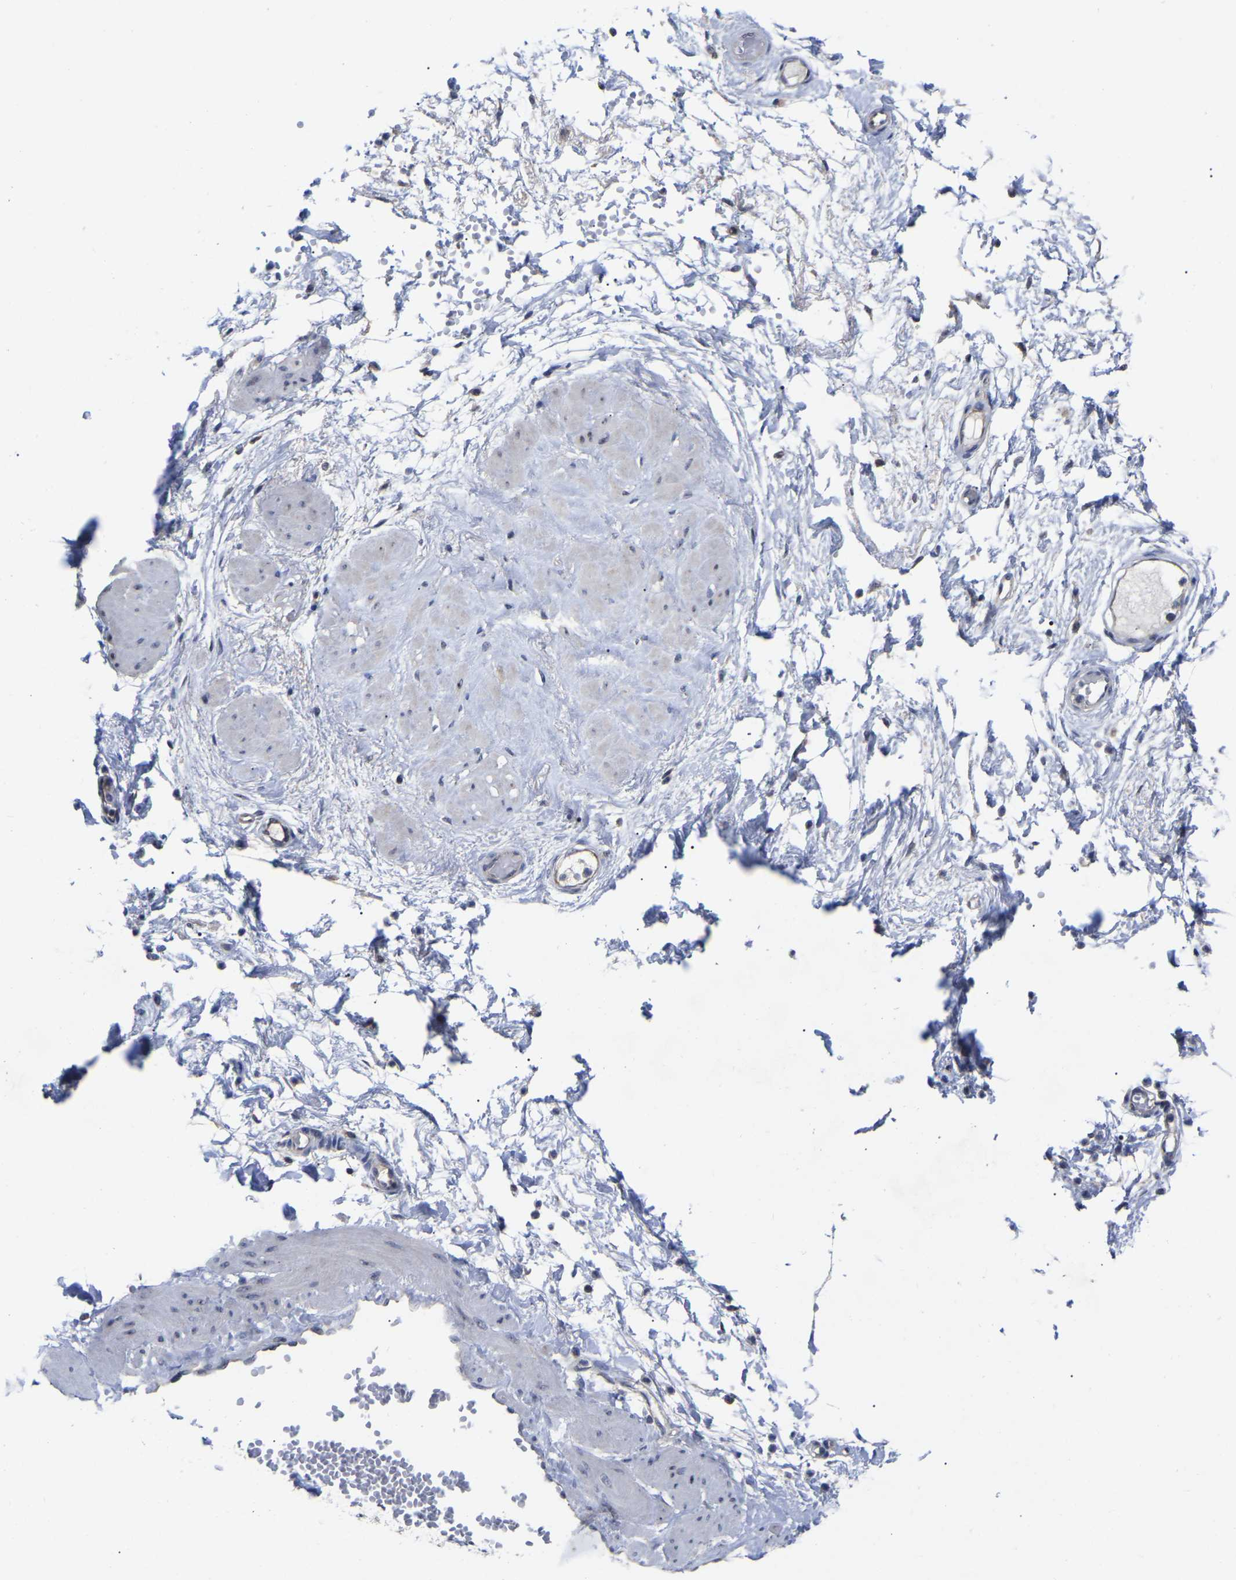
{"staining": {"intensity": "negative", "quantity": "none", "location": "none"}, "tissue": "adipose tissue", "cell_type": "Adipocytes", "image_type": "normal", "snomed": [{"axis": "morphology", "description": "Normal tissue, NOS"}, {"axis": "topography", "description": "Soft tissue"}, {"axis": "topography", "description": "Vascular tissue"}], "caption": "Histopathology image shows no significant protein expression in adipocytes of normal adipose tissue. The staining was performed using DAB (3,3'-diaminobenzidine) to visualize the protein expression in brown, while the nuclei were stained in blue with hematoxylin (Magnification: 20x).", "gene": "NOP53", "patient": {"sex": "female", "age": 35}}